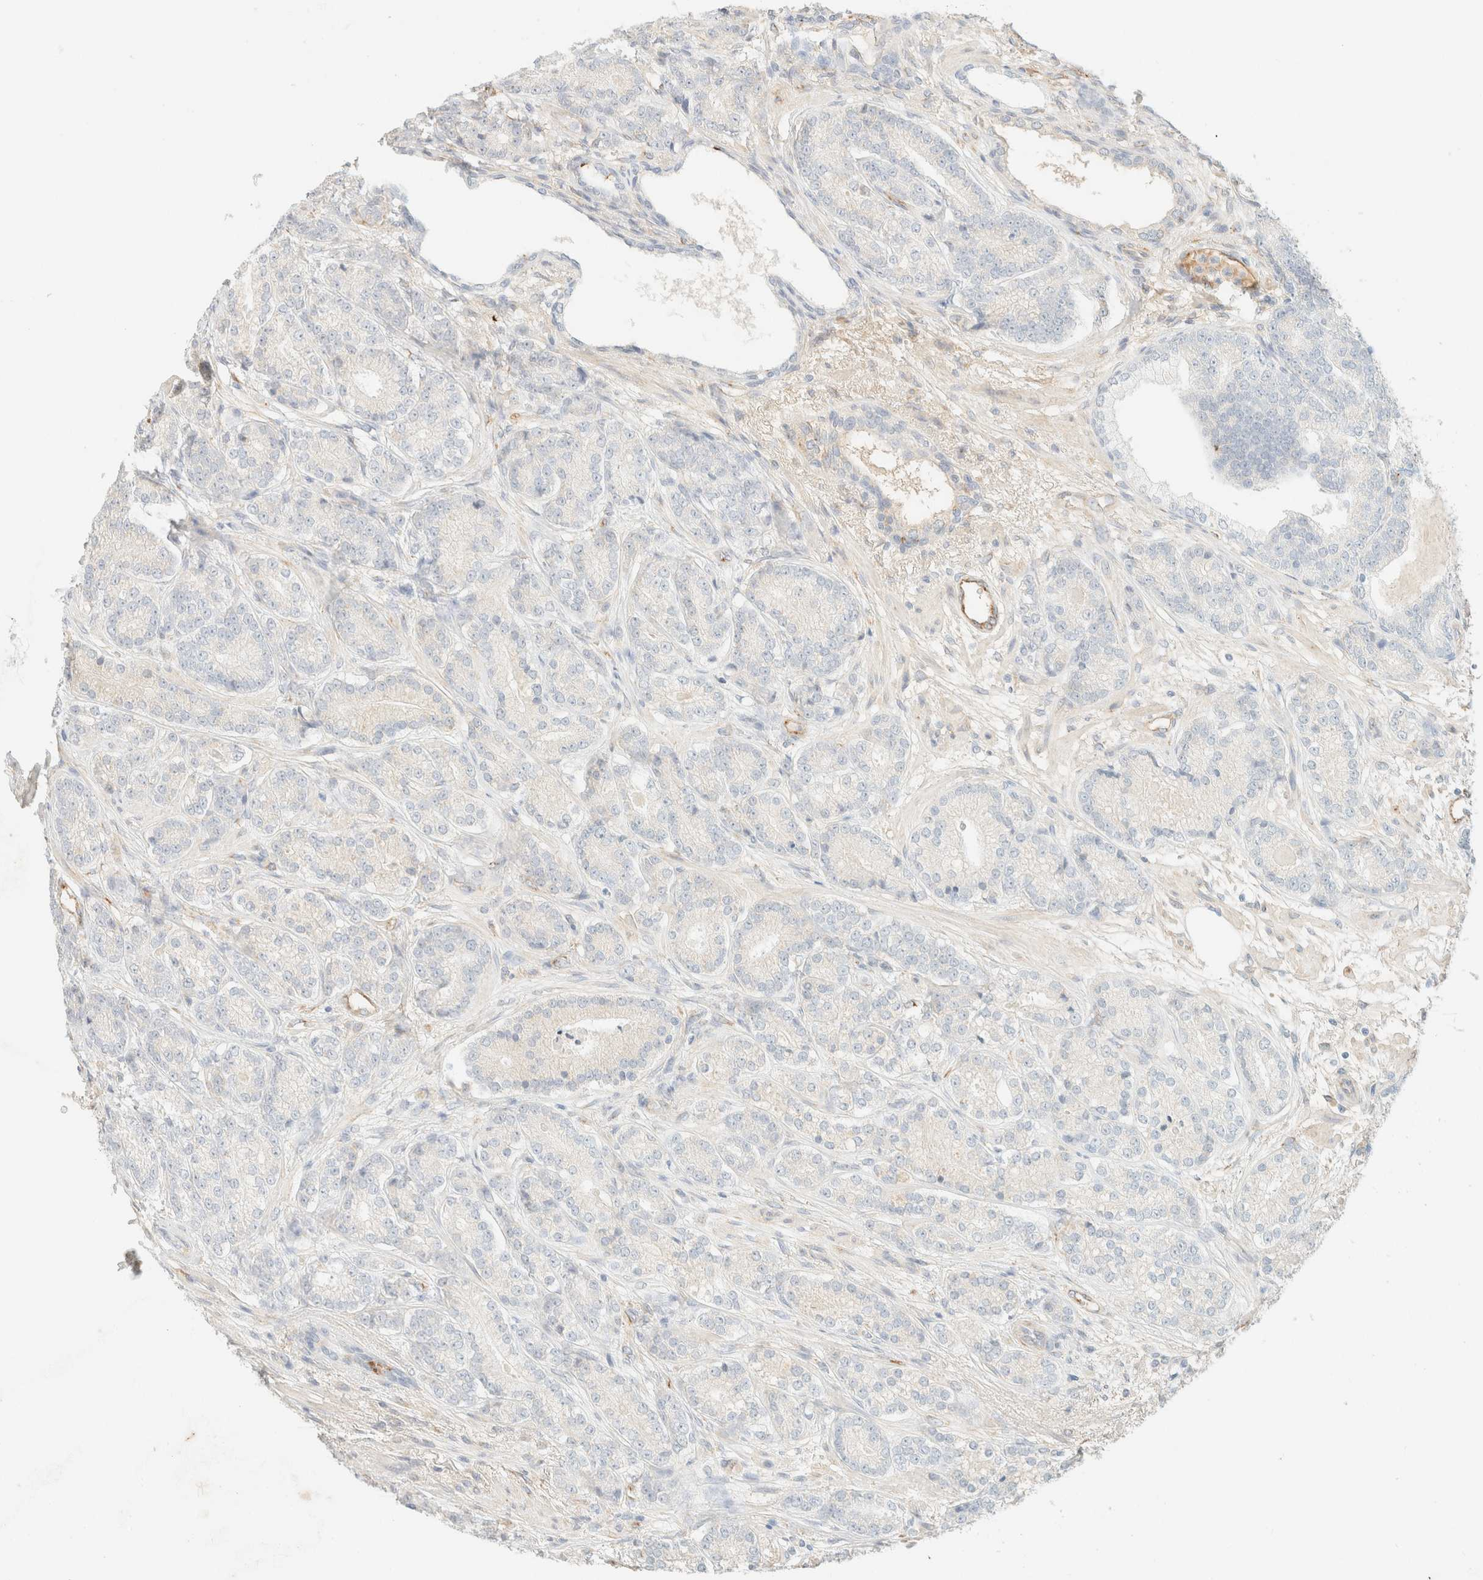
{"staining": {"intensity": "negative", "quantity": "none", "location": "none"}, "tissue": "prostate cancer", "cell_type": "Tumor cells", "image_type": "cancer", "snomed": [{"axis": "morphology", "description": "Adenocarcinoma, High grade"}, {"axis": "topography", "description": "Prostate"}], "caption": "Immunohistochemistry histopathology image of neoplastic tissue: high-grade adenocarcinoma (prostate) stained with DAB (3,3'-diaminobenzidine) displays no significant protein expression in tumor cells.", "gene": "SPARCL1", "patient": {"sex": "male", "age": 61}}